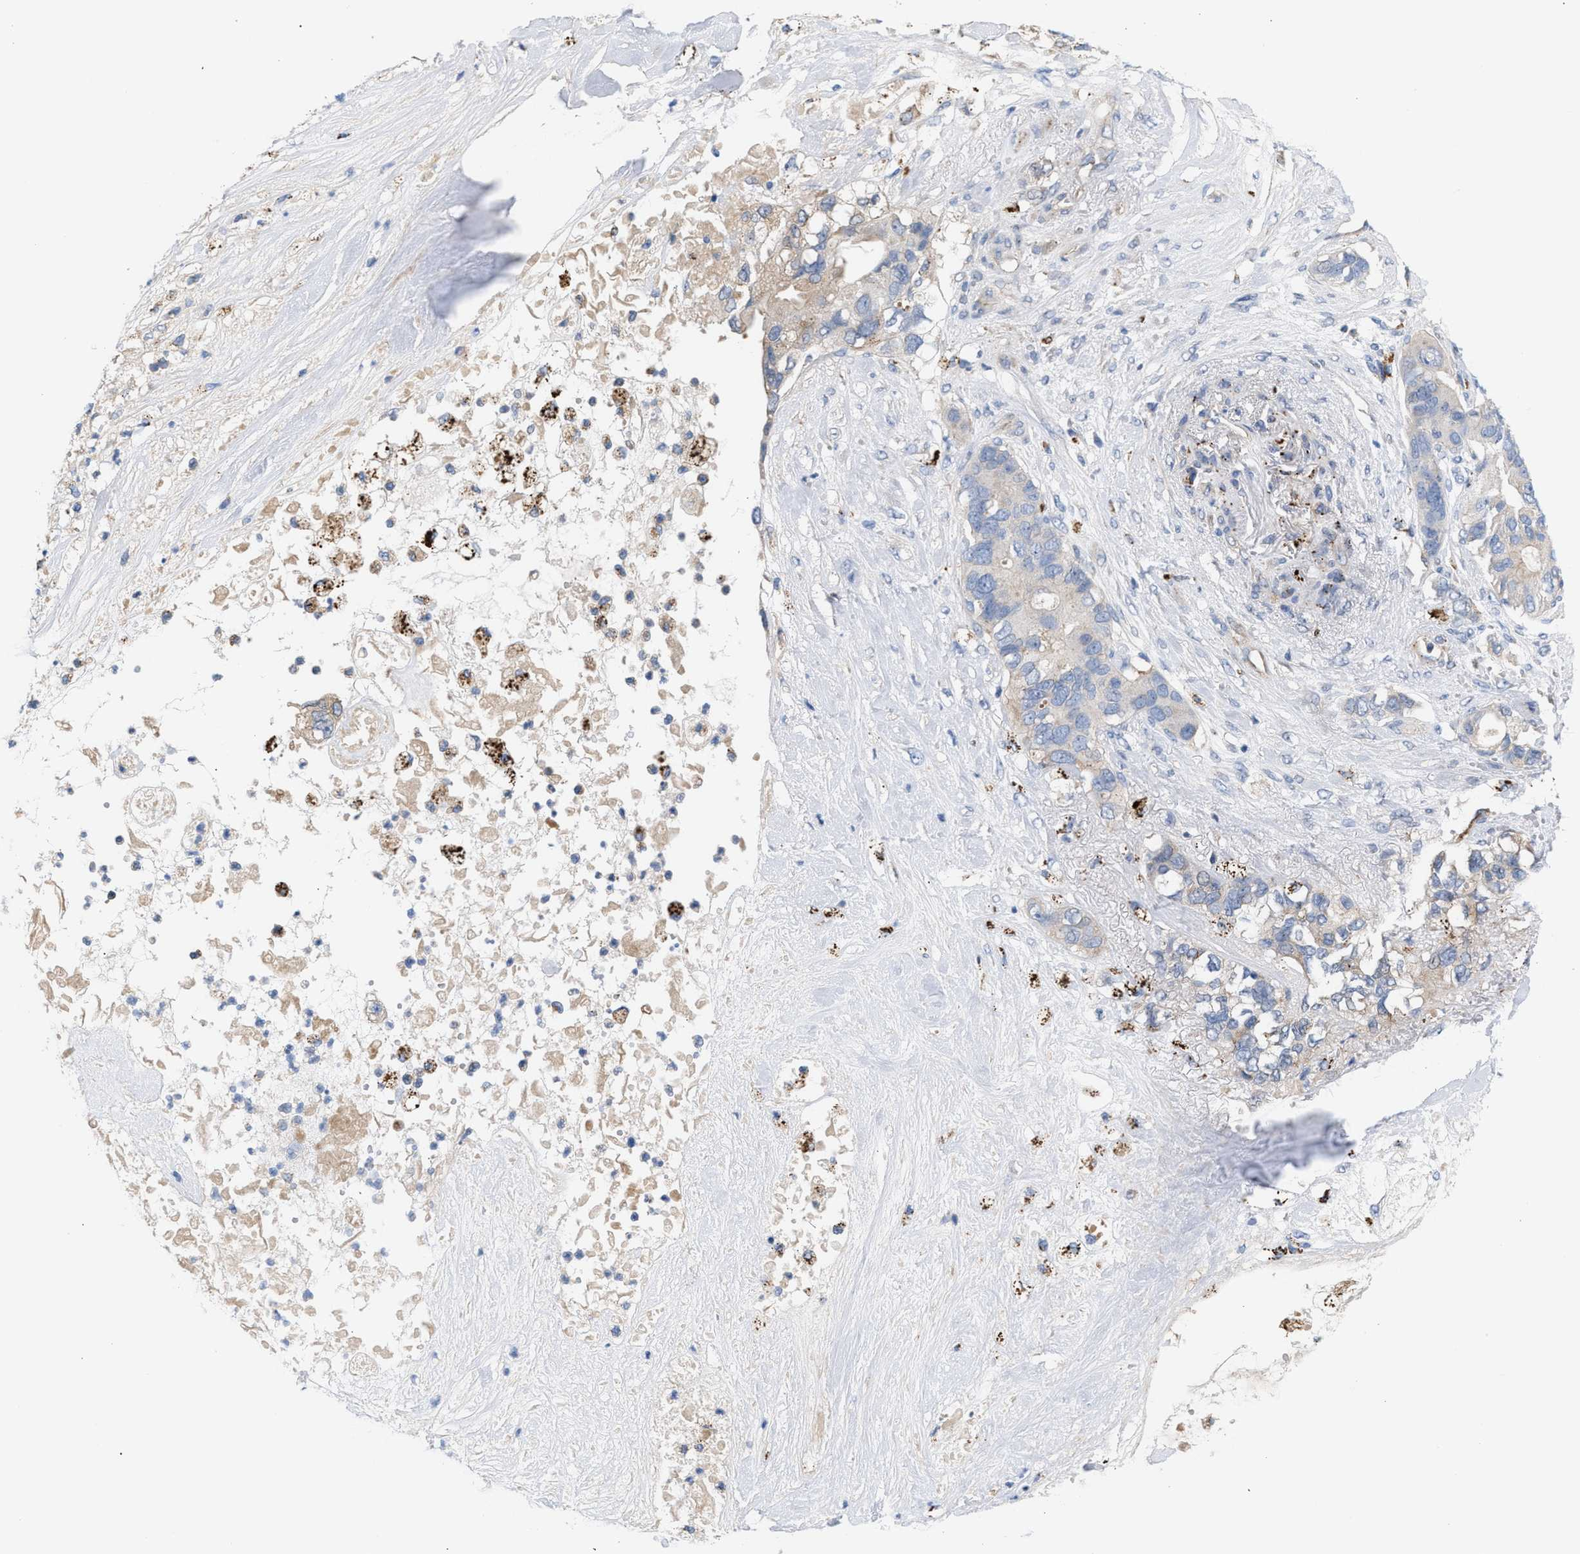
{"staining": {"intensity": "negative", "quantity": "none", "location": "none"}, "tissue": "pancreatic cancer", "cell_type": "Tumor cells", "image_type": "cancer", "snomed": [{"axis": "morphology", "description": "Adenocarcinoma, NOS"}, {"axis": "topography", "description": "Pancreas"}], "caption": "Immunohistochemical staining of human pancreatic cancer (adenocarcinoma) reveals no significant staining in tumor cells.", "gene": "MBTD1", "patient": {"sex": "female", "age": 56}}